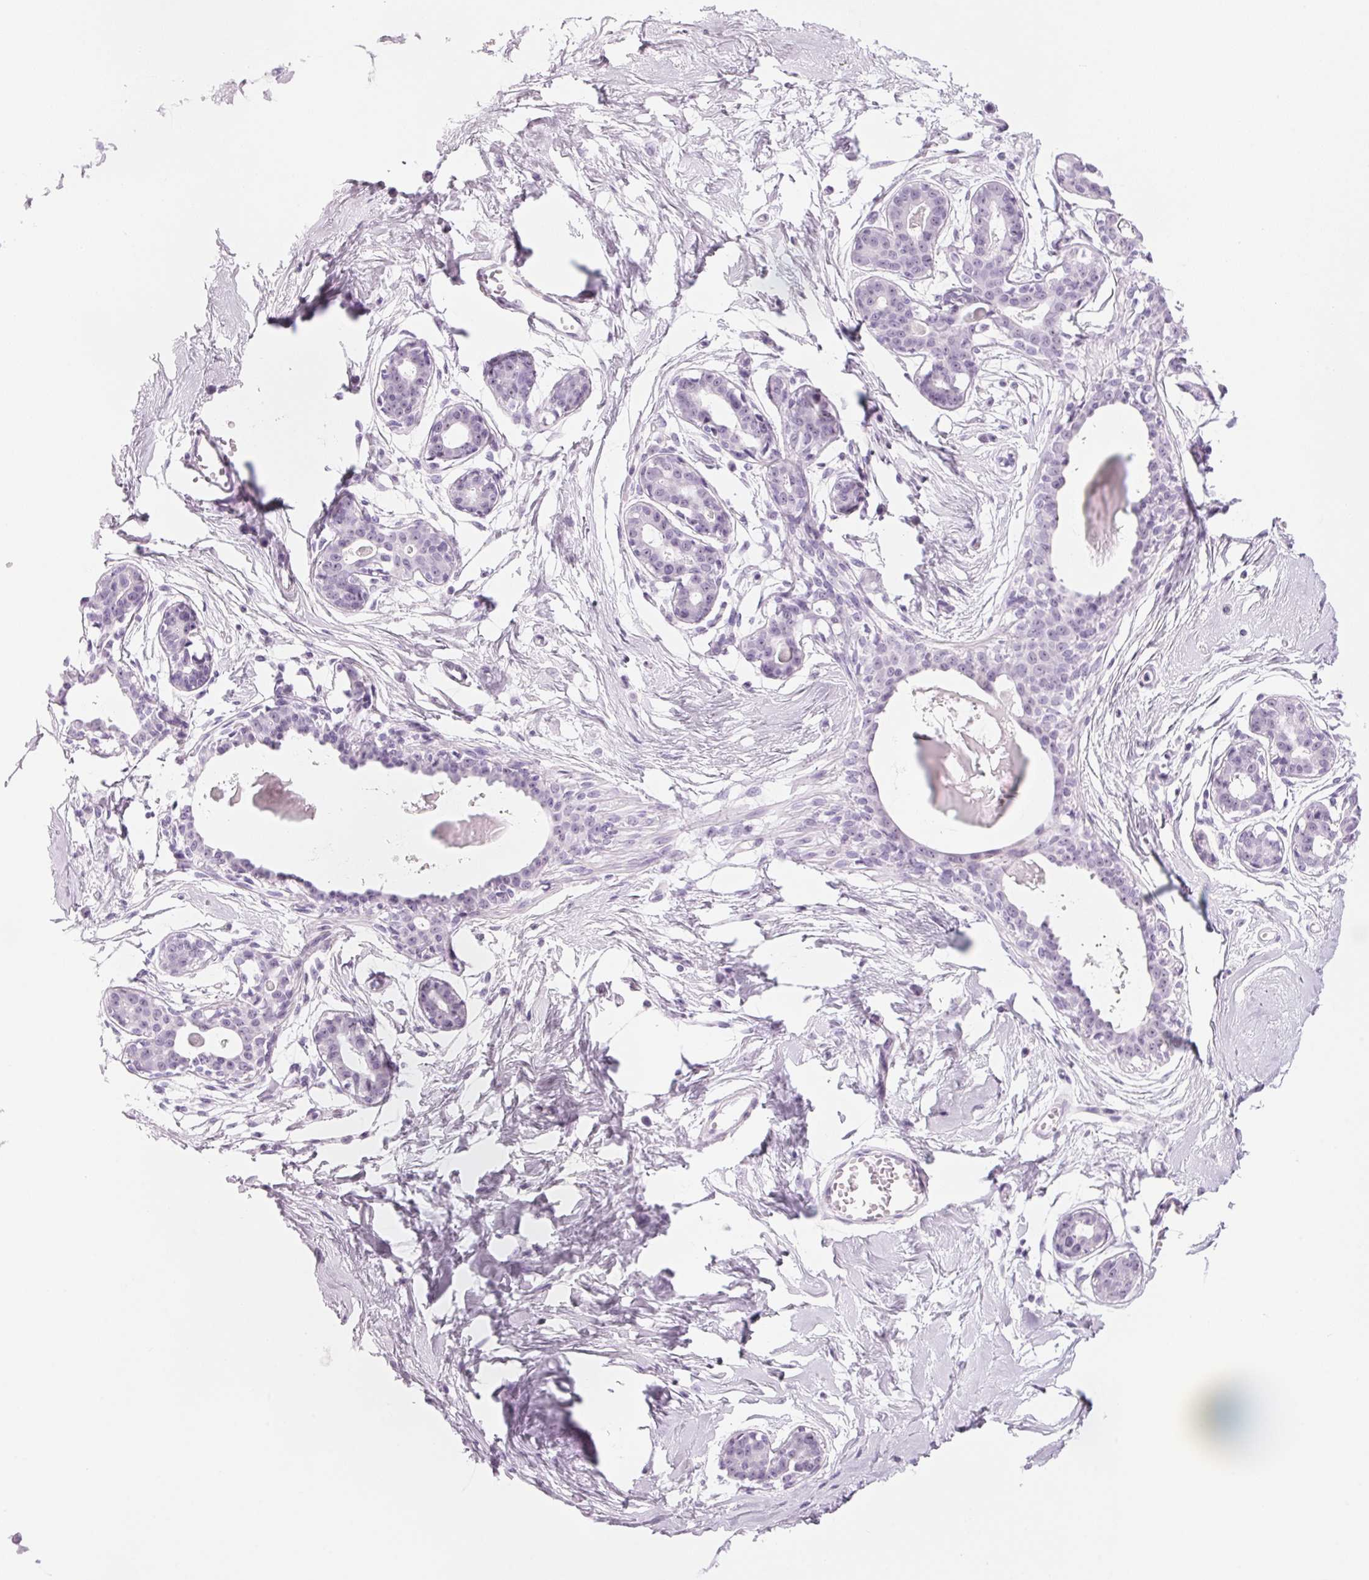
{"staining": {"intensity": "negative", "quantity": "none", "location": "none"}, "tissue": "breast", "cell_type": "Adipocytes", "image_type": "normal", "snomed": [{"axis": "morphology", "description": "Normal tissue, NOS"}, {"axis": "topography", "description": "Breast"}], "caption": "Adipocytes show no significant protein expression in benign breast. (DAB immunohistochemistry (IHC), high magnification).", "gene": "DNTTIP2", "patient": {"sex": "female", "age": 45}}